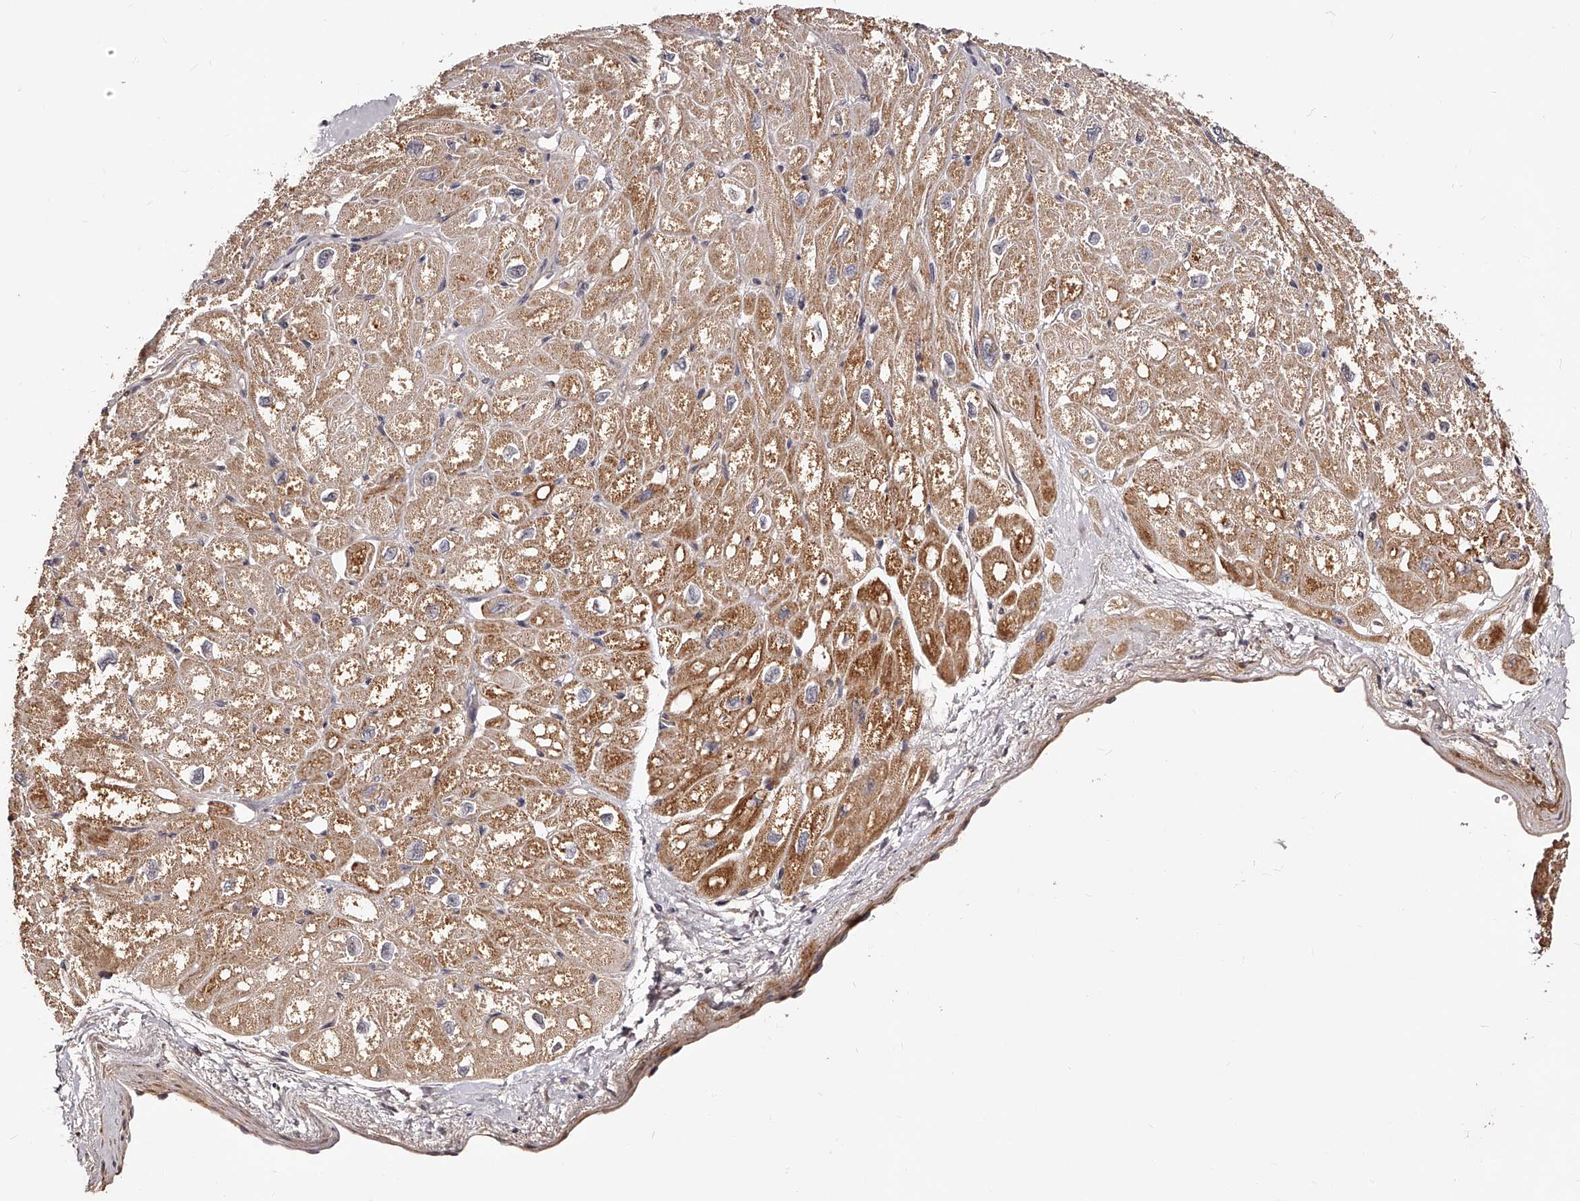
{"staining": {"intensity": "moderate", "quantity": ">75%", "location": "cytoplasmic/membranous"}, "tissue": "heart muscle", "cell_type": "Cardiomyocytes", "image_type": "normal", "snomed": [{"axis": "morphology", "description": "Normal tissue, NOS"}, {"axis": "topography", "description": "Heart"}], "caption": "This is a histology image of immunohistochemistry (IHC) staining of normal heart muscle, which shows moderate positivity in the cytoplasmic/membranous of cardiomyocytes.", "gene": "ZNF502", "patient": {"sex": "male", "age": 50}}